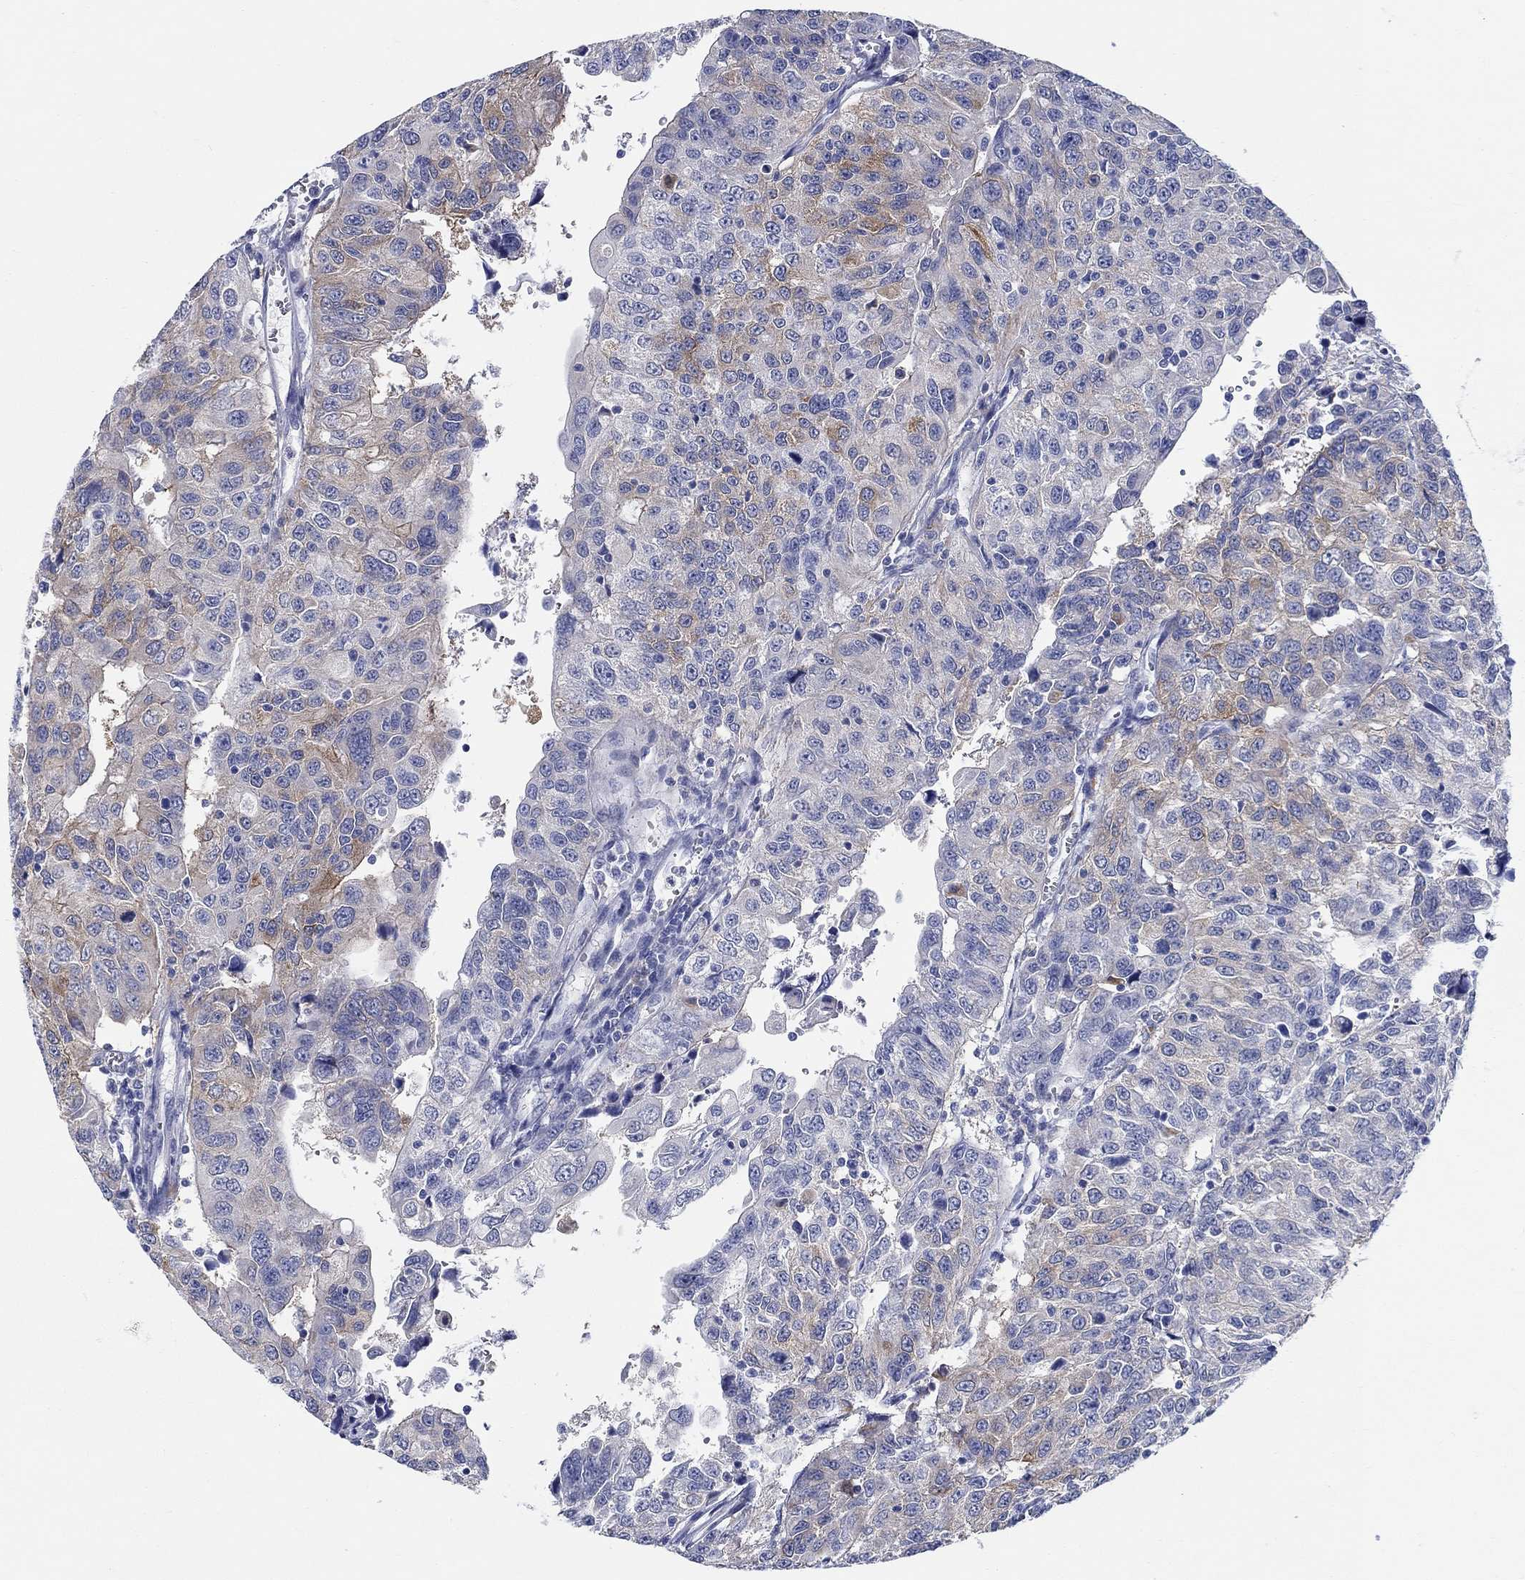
{"staining": {"intensity": "strong", "quantity": "25%-75%", "location": "cytoplasmic/membranous"}, "tissue": "urothelial cancer", "cell_type": "Tumor cells", "image_type": "cancer", "snomed": [{"axis": "morphology", "description": "Urothelial carcinoma, NOS"}, {"axis": "morphology", "description": "Urothelial carcinoma, High grade"}, {"axis": "topography", "description": "Urinary bladder"}], "caption": "Transitional cell carcinoma stained for a protein reveals strong cytoplasmic/membranous positivity in tumor cells.", "gene": "RAP1GAP", "patient": {"sex": "female", "age": 73}}